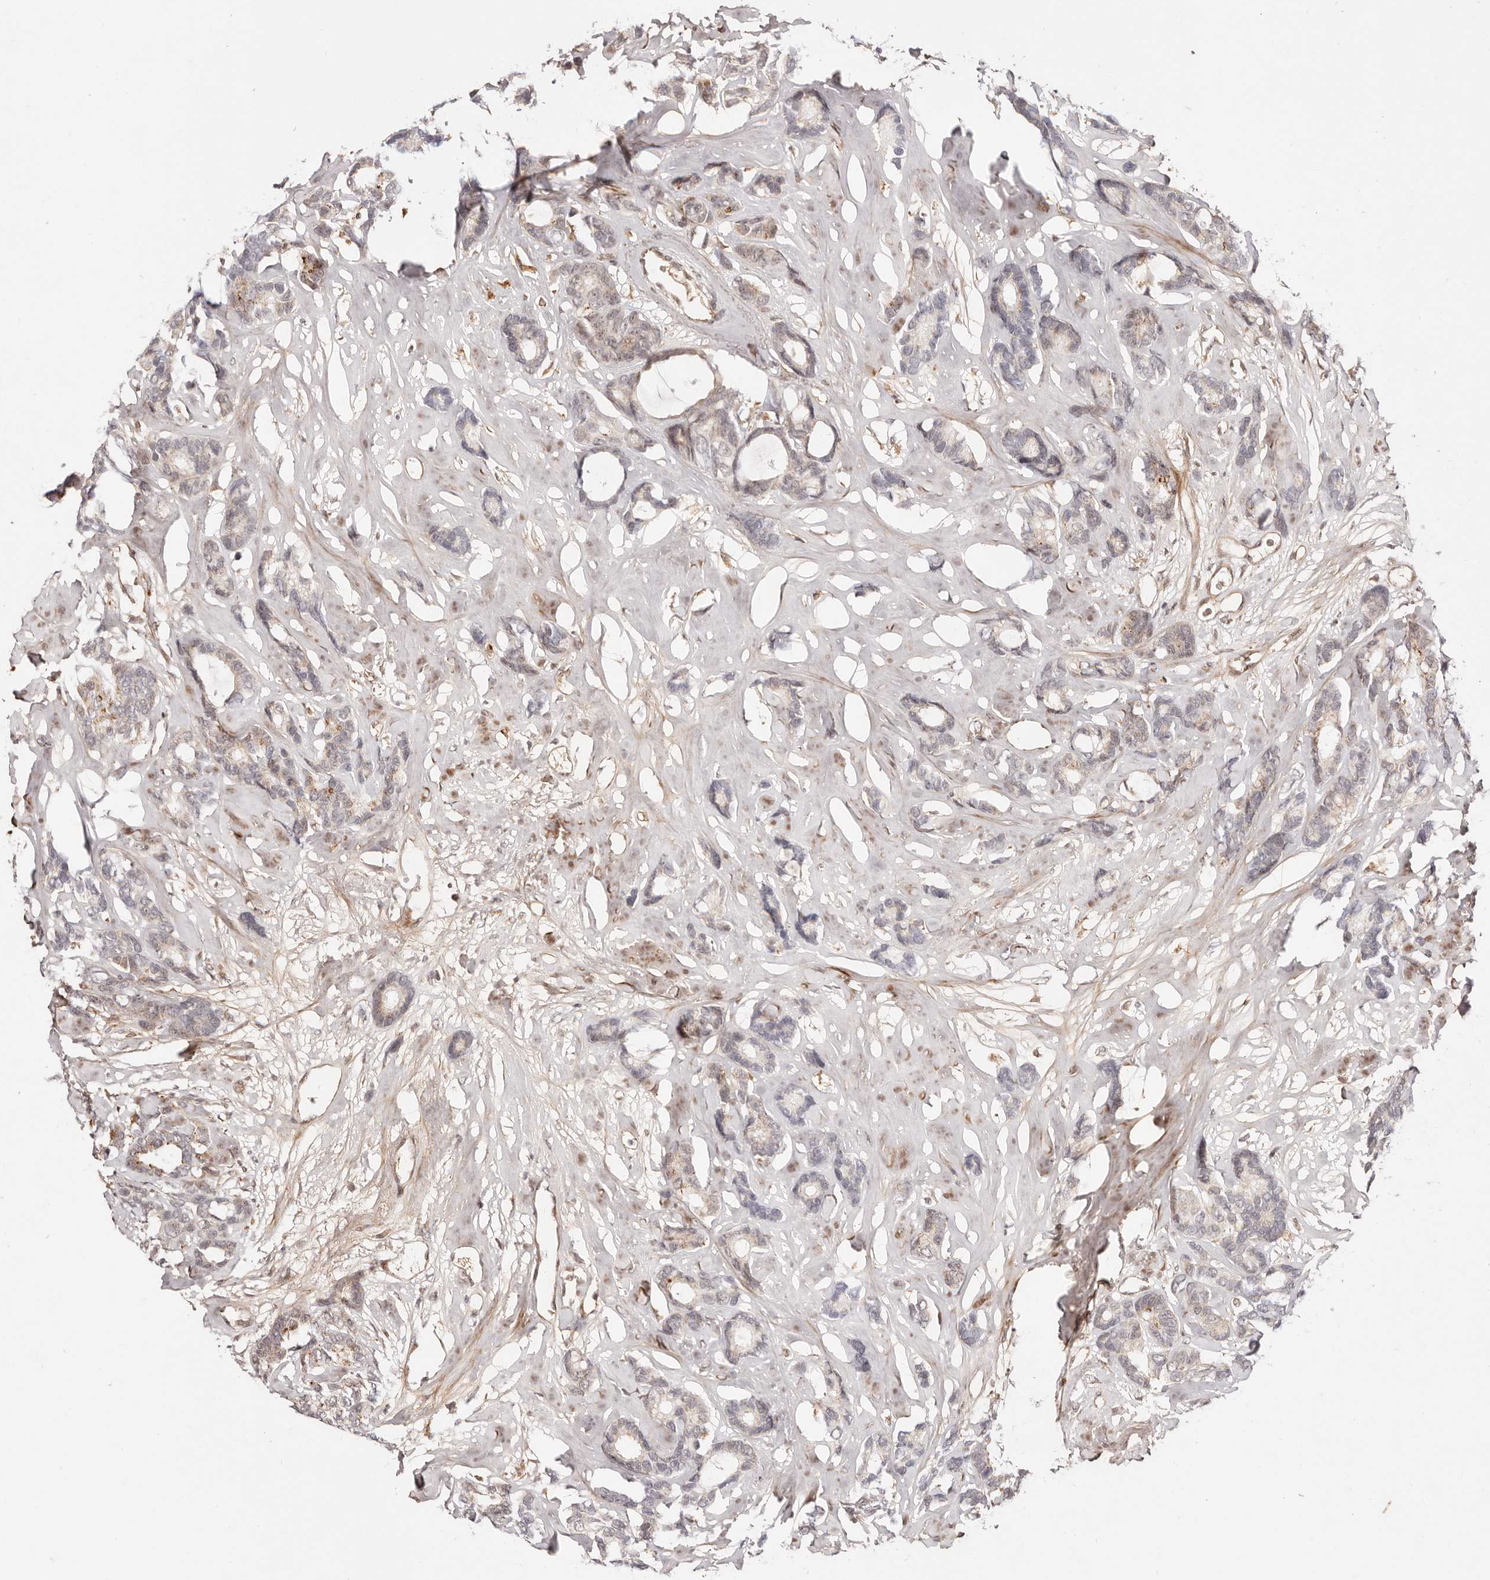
{"staining": {"intensity": "moderate", "quantity": "<25%", "location": "cytoplasmic/membranous"}, "tissue": "breast cancer", "cell_type": "Tumor cells", "image_type": "cancer", "snomed": [{"axis": "morphology", "description": "Duct carcinoma"}, {"axis": "topography", "description": "Breast"}], "caption": "IHC image of breast cancer stained for a protein (brown), which reveals low levels of moderate cytoplasmic/membranous expression in approximately <25% of tumor cells.", "gene": "WRN", "patient": {"sex": "female", "age": 87}}